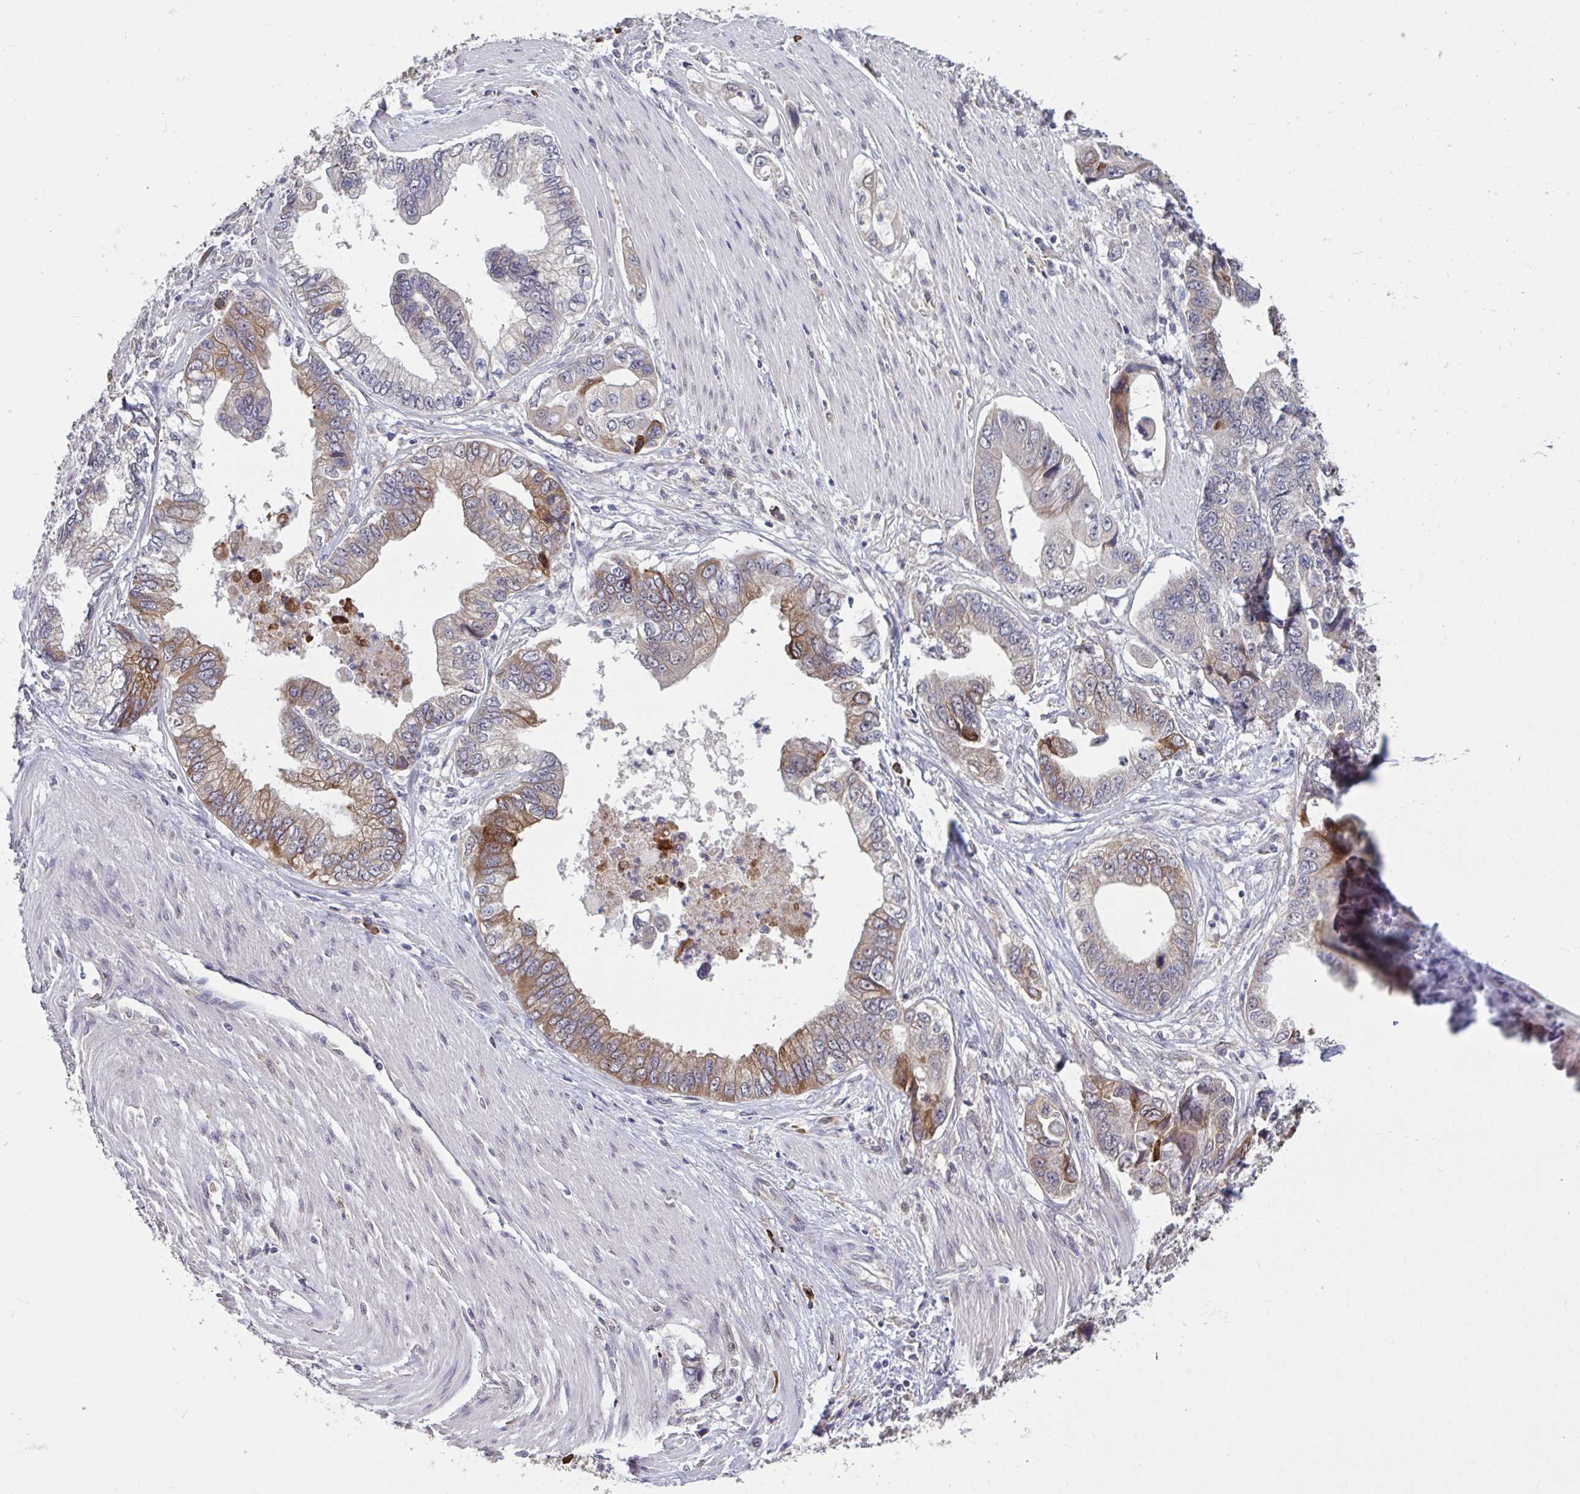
{"staining": {"intensity": "moderate", "quantity": "<25%", "location": "cytoplasmic/membranous"}, "tissue": "stomach cancer", "cell_type": "Tumor cells", "image_type": "cancer", "snomed": [{"axis": "morphology", "description": "Adenocarcinoma, NOS"}, {"axis": "topography", "description": "Pancreas"}, {"axis": "topography", "description": "Stomach, upper"}], "caption": "Immunohistochemical staining of human stomach cancer reveals low levels of moderate cytoplasmic/membranous staining in about <25% of tumor cells.", "gene": "CD1E", "patient": {"sex": "male", "age": 77}}